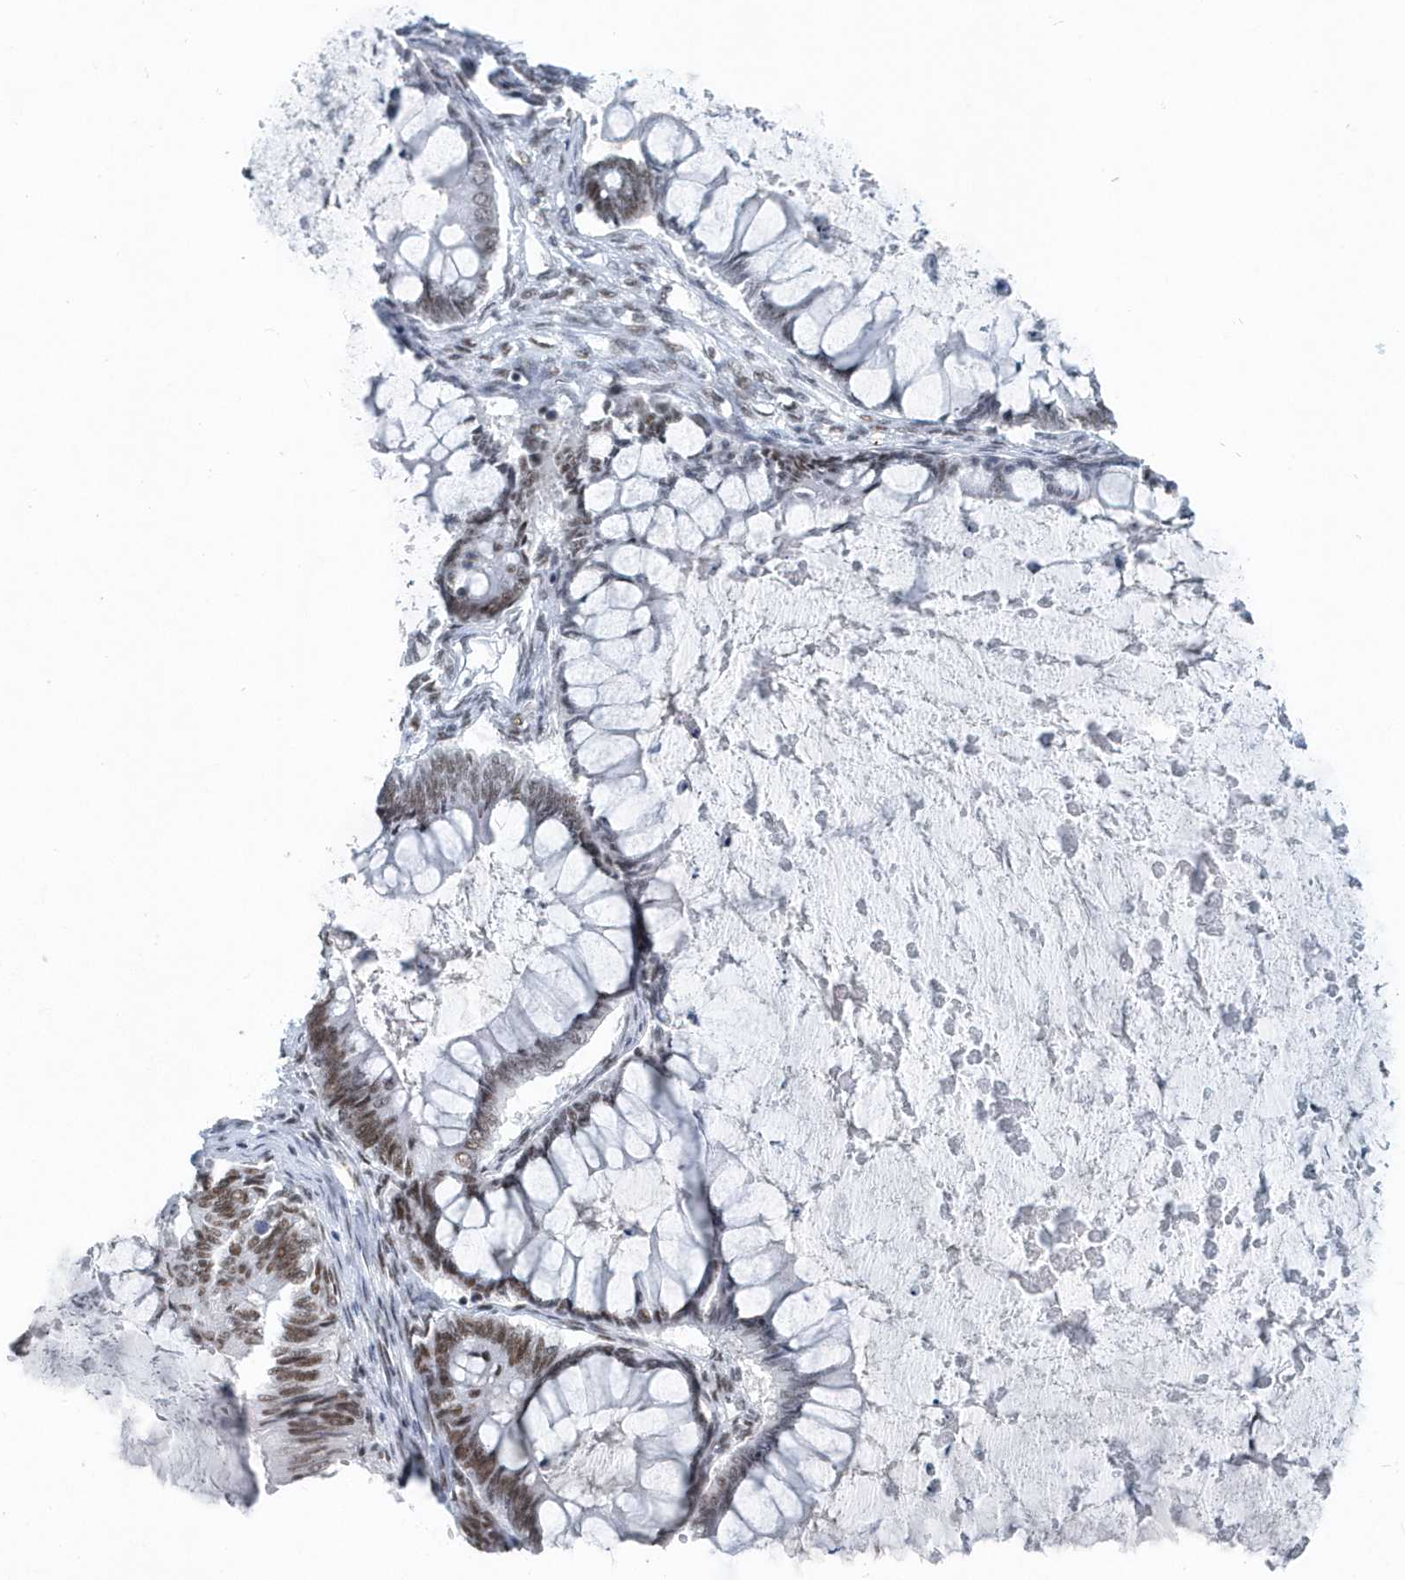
{"staining": {"intensity": "moderate", "quantity": ">75%", "location": "nuclear"}, "tissue": "ovarian cancer", "cell_type": "Tumor cells", "image_type": "cancer", "snomed": [{"axis": "morphology", "description": "Cystadenocarcinoma, mucinous, NOS"}, {"axis": "topography", "description": "Ovary"}], "caption": "IHC of ovarian cancer (mucinous cystadenocarcinoma) reveals medium levels of moderate nuclear positivity in approximately >75% of tumor cells. Immunohistochemistry stains the protein in brown and the nuclei are stained blue.", "gene": "FIP1L1", "patient": {"sex": "female", "age": 61}}